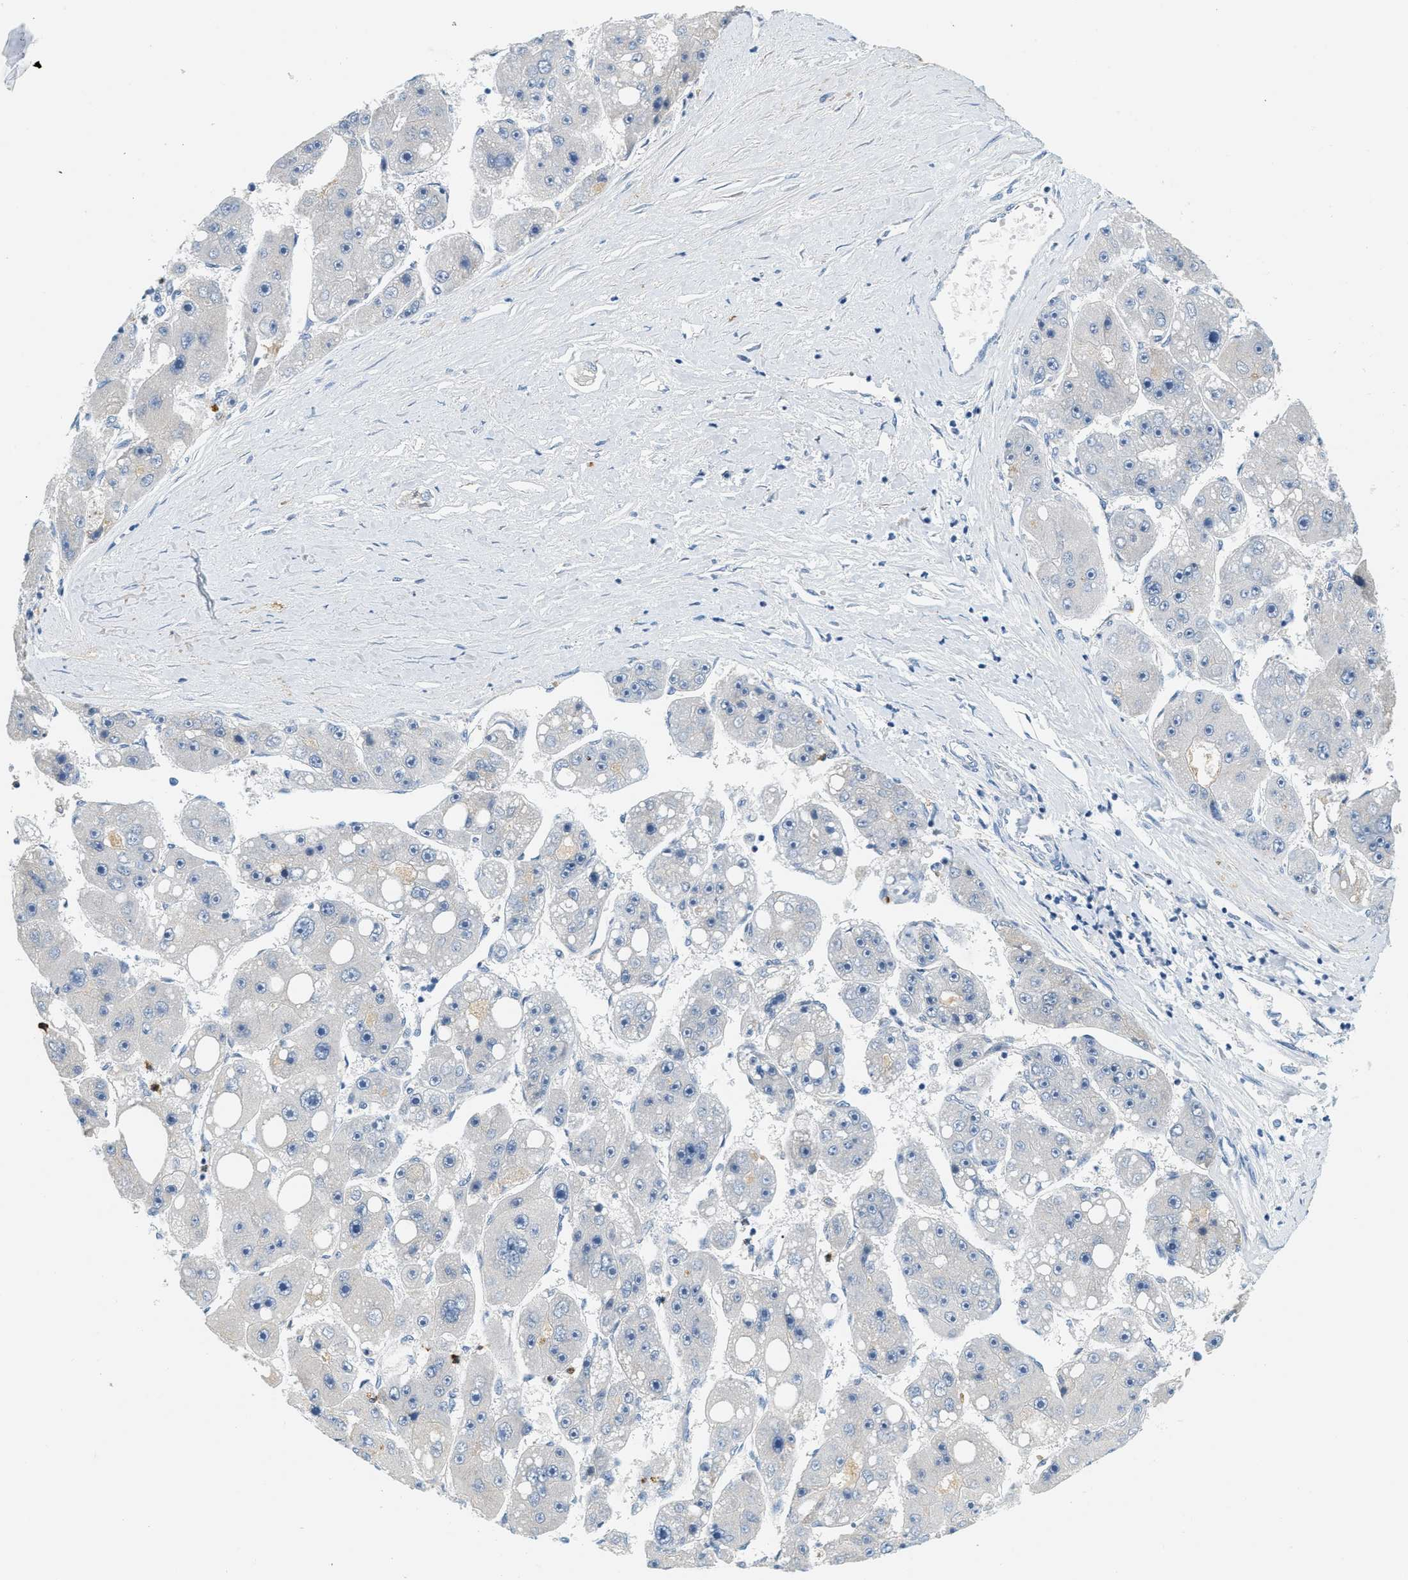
{"staining": {"intensity": "negative", "quantity": "none", "location": "none"}, "tissue": "liver cancer", "cell_type": "Tumor cells", "image_type": "cancer", "snomed": [{"axis": "morphology", "description": "Carcinoma, Hepatocellular, NOS"}, {"axis": "topography", "description": "Liver"}], "caption": "Human liver cancer stained for a protein using immunohistochemistry (IHC) exhibits no expression in tumor cells.", "gene": "LCN2", "patient": {"sex": "female", "age": 61}}